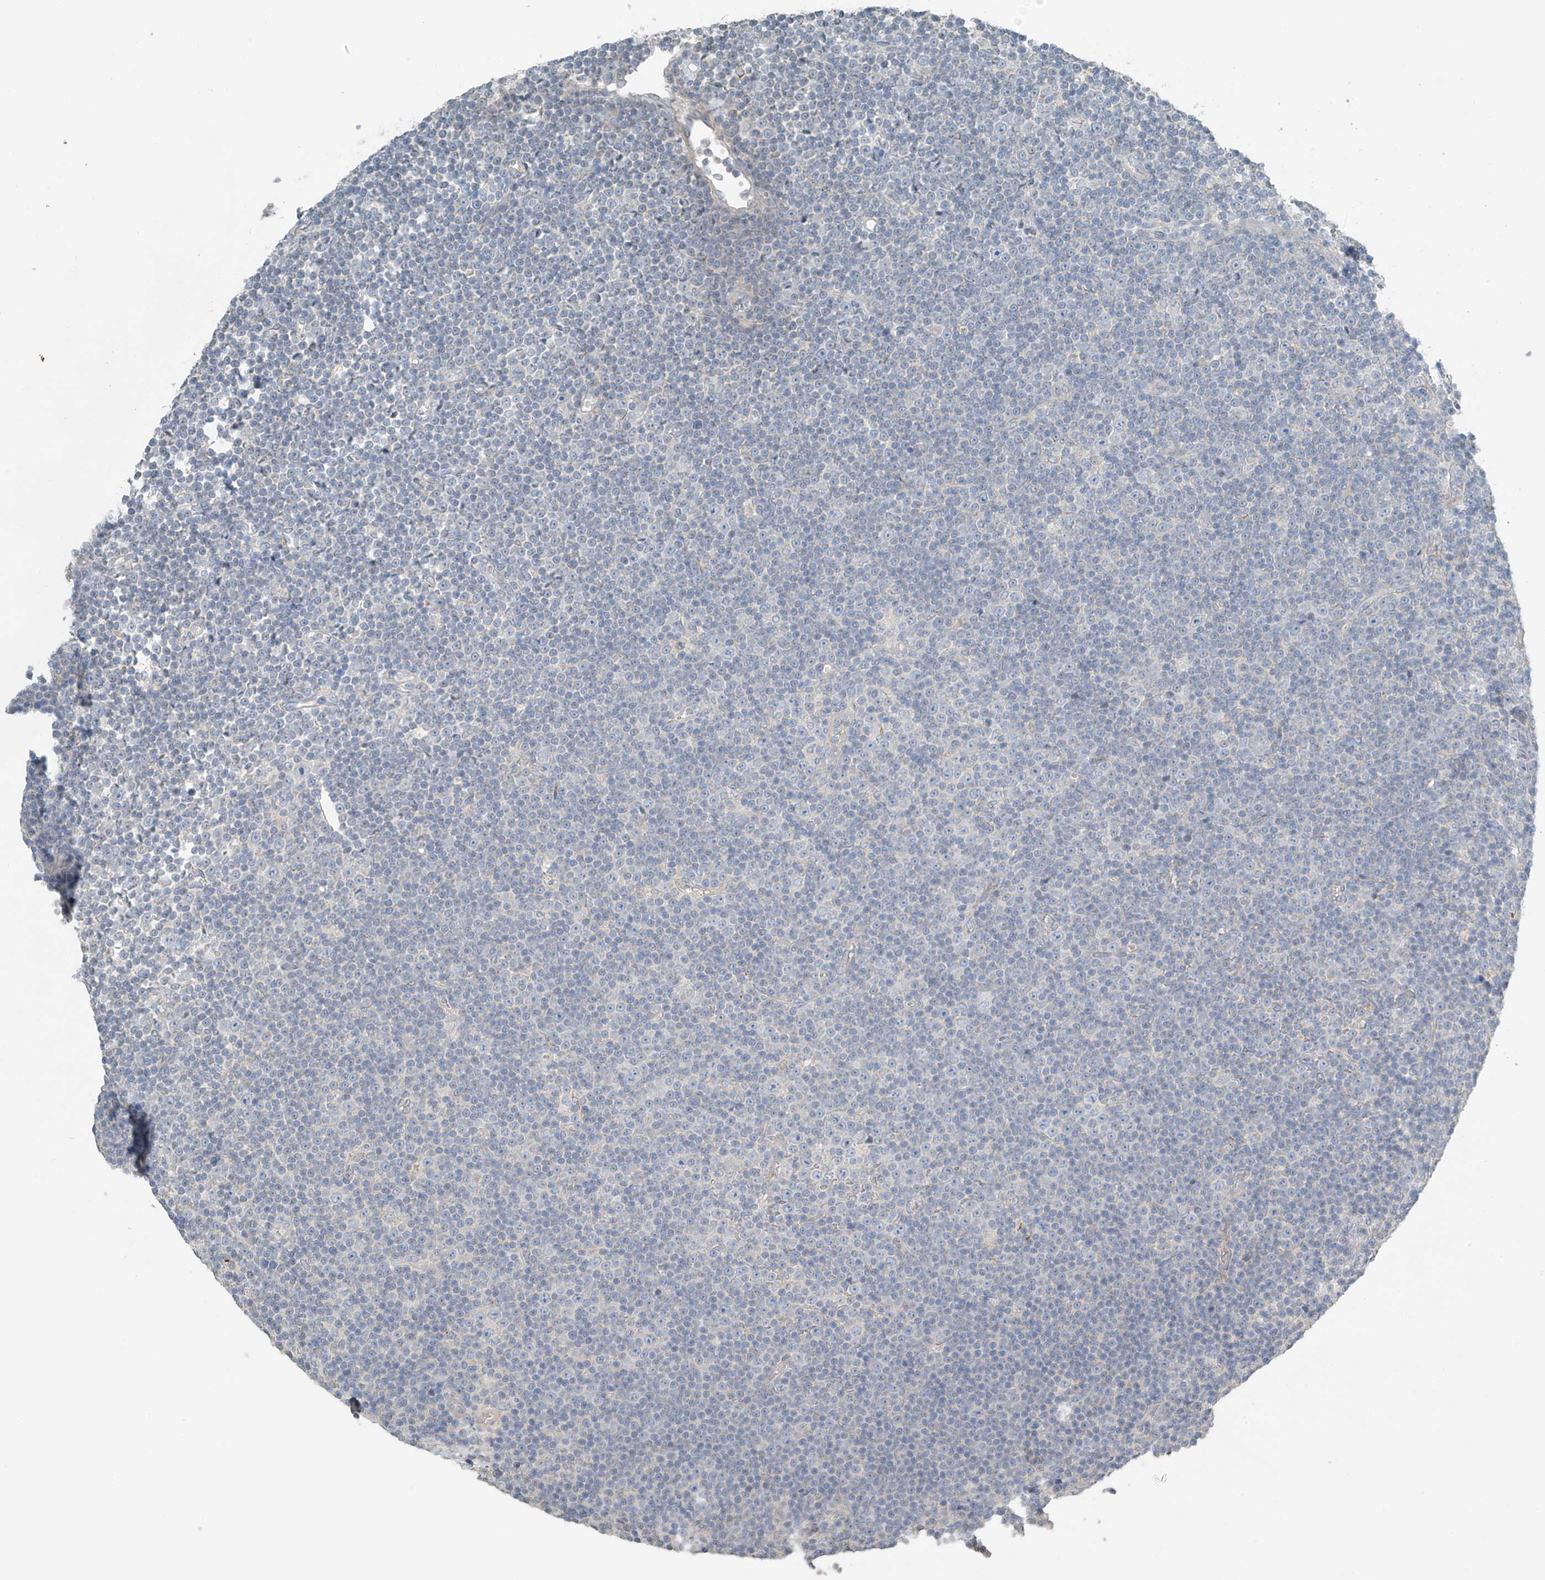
{"staining": {"intensity": "negative", "quantity": "none", "location": "none"}, "tissue": "lymphoma", "cell_type": "Tumor cells", "image_type": "cancer", "snomed": [{"axis": "morphology", "description": "Malignant lymphoma, non-Hodgkin's type, Low grade"}, {"axis": "topography", "description": "Lymph node"}], "caption": "Tumor cells are negative for protein expression in human low-grade malignant lymphoma, non-Hodgkin's type. (DAB (3,3'-diaminobenzidine) IHC visualized using brightfield microscopy, high magnification).", "gene": "HOXA11", "patient": {"sex": "female", "age": 67}}